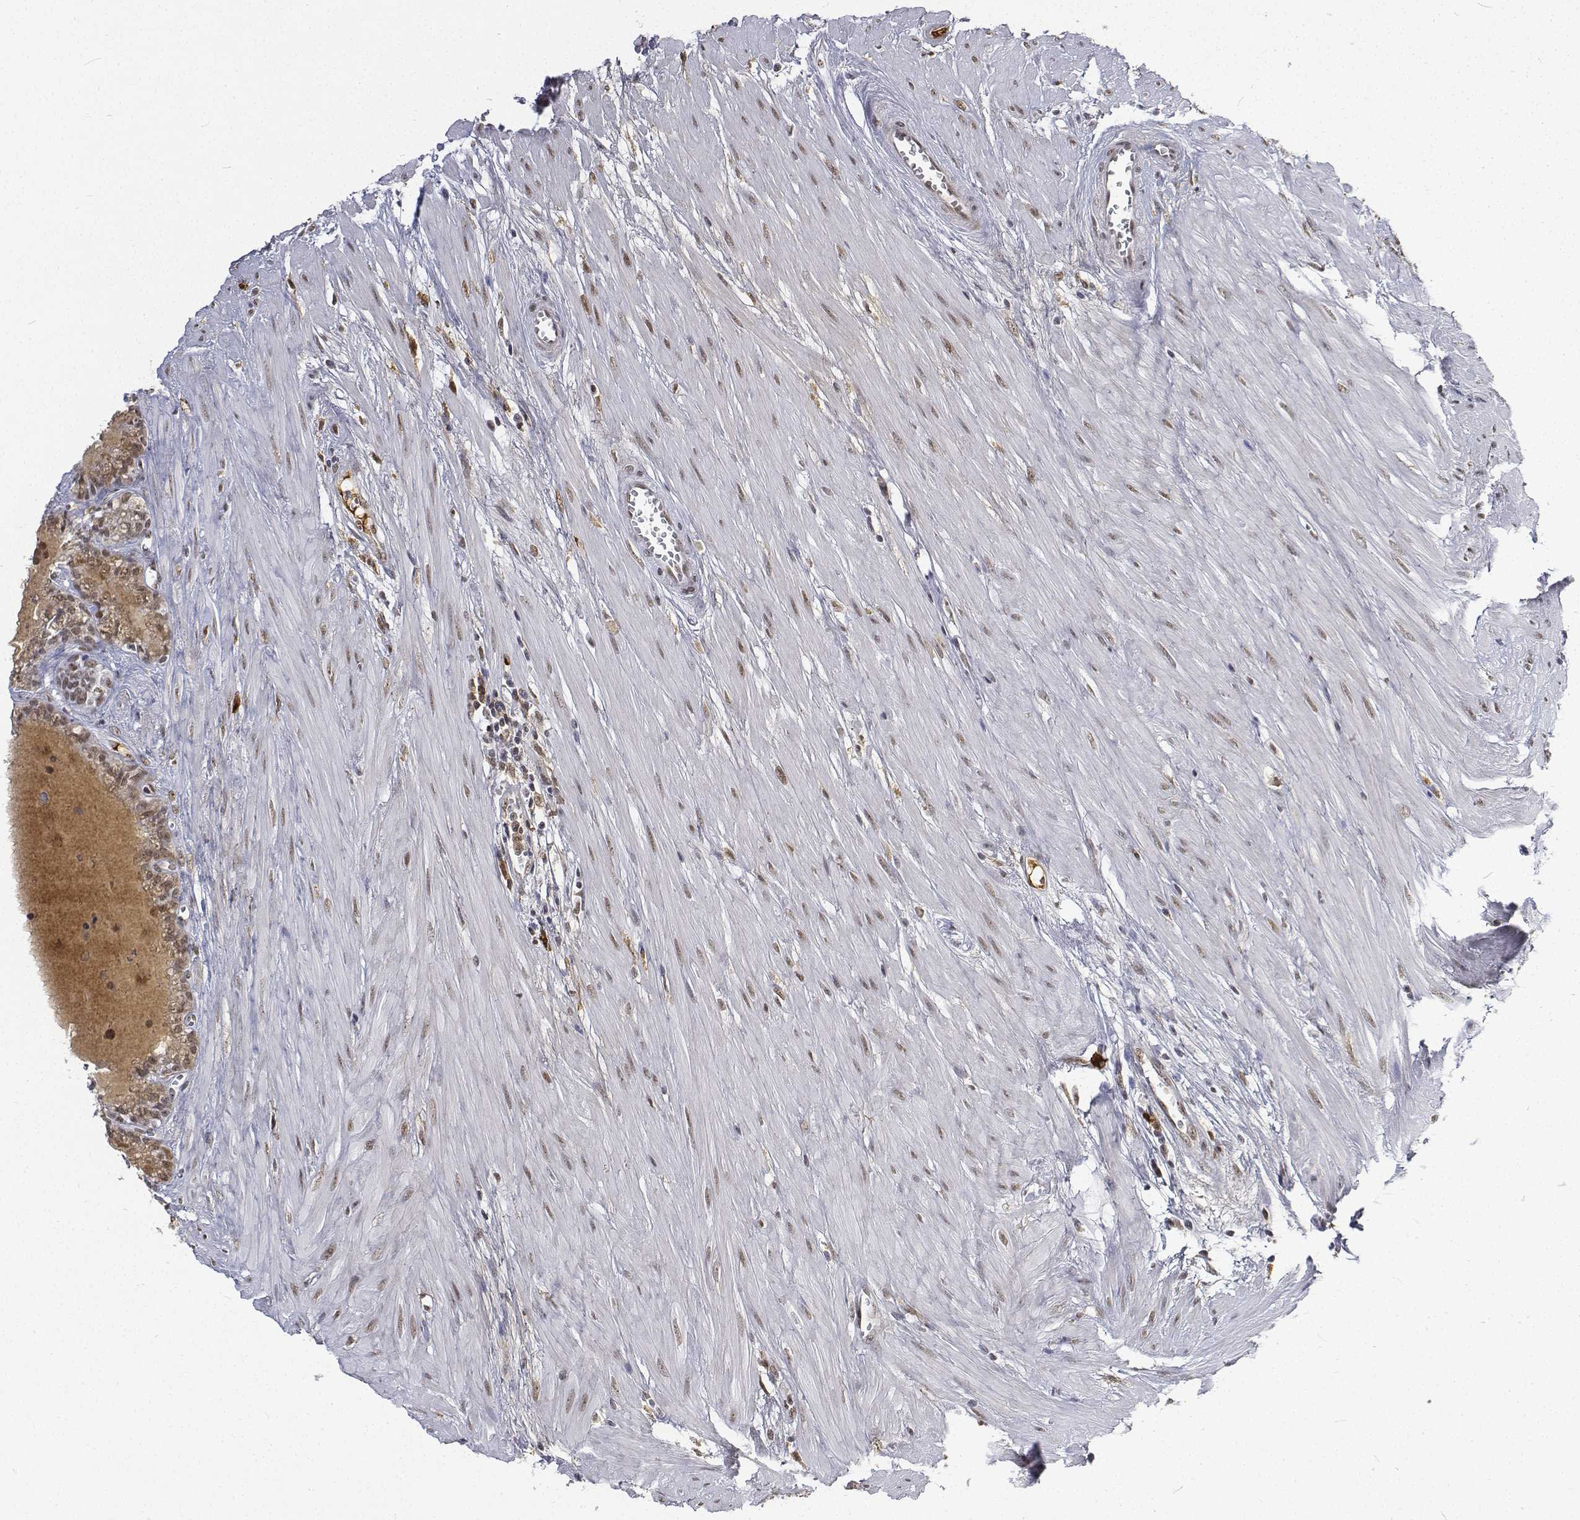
{"staining": {"intensity": "moderate", "quantity": "<25%", "location": "nuclear"}, "tissue": "seminal vesicle", "cell_type": "Glandular cells", "image_type": "normal", "snomed": [{"axis": "morphology", "description": "Normal tissue, NOS"}, {"axis": "morphology", "description": "Urothelial carcinoma, NOS"}, {"axis": "topography", "description": "Urinary bladder"}, {"axis": "topography", "description": "Seminal veicle"}], "caption": "IHC photomicrograph of unremarkable seminal vesicle: seminal vesicle stained using immunohistochemistry exhibits low levels of moderate protein expression localized specifically in the nuclear of glandular cells, appearing as a nuclear brown color.", "gene": "ATRX", "patient": {"sex": "male", "age": 76}}